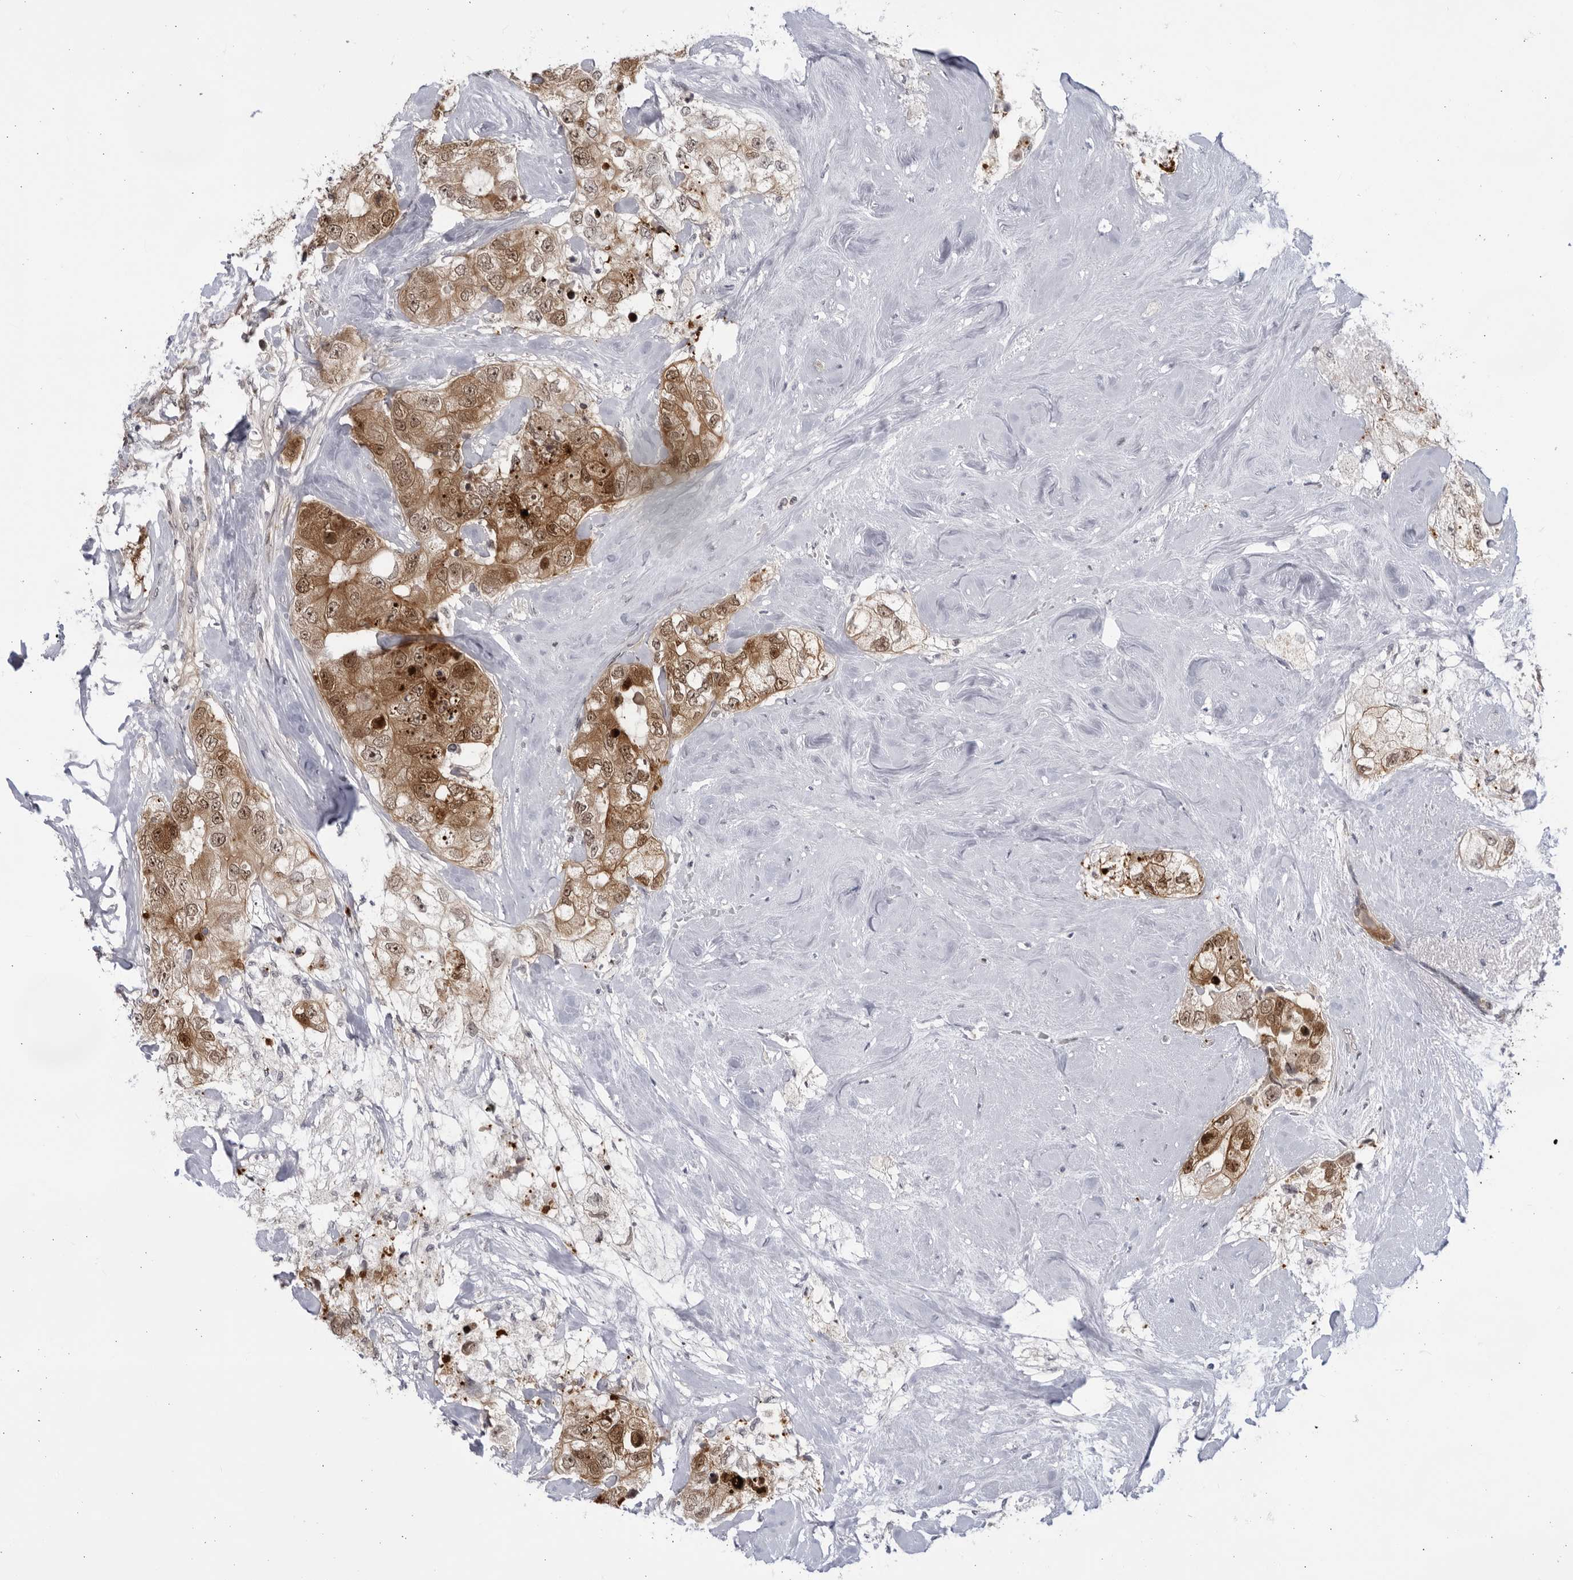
{"staining": {"intensity": "moderate", "quantity": ">75%", "location": "cytoplasmic/membranous,nuclear"}, "tissue": "breast cancer", "cell_type": "Tumor cells", "image_type": "cancer", "snomed": [{"axis": "morphology", "description": "Duct carcinoma"}, {"axis": "topography", "description": "Breast"}], "caption": "Approximately >75% of tumor cells in human breast cancer display moderate cytoplasmic/membranous and nuclear protein expression as visualized by brown immunohistochemical staining.", "gene": "ITGB3BP", "patient": {"sex": "female", "age": 62}}